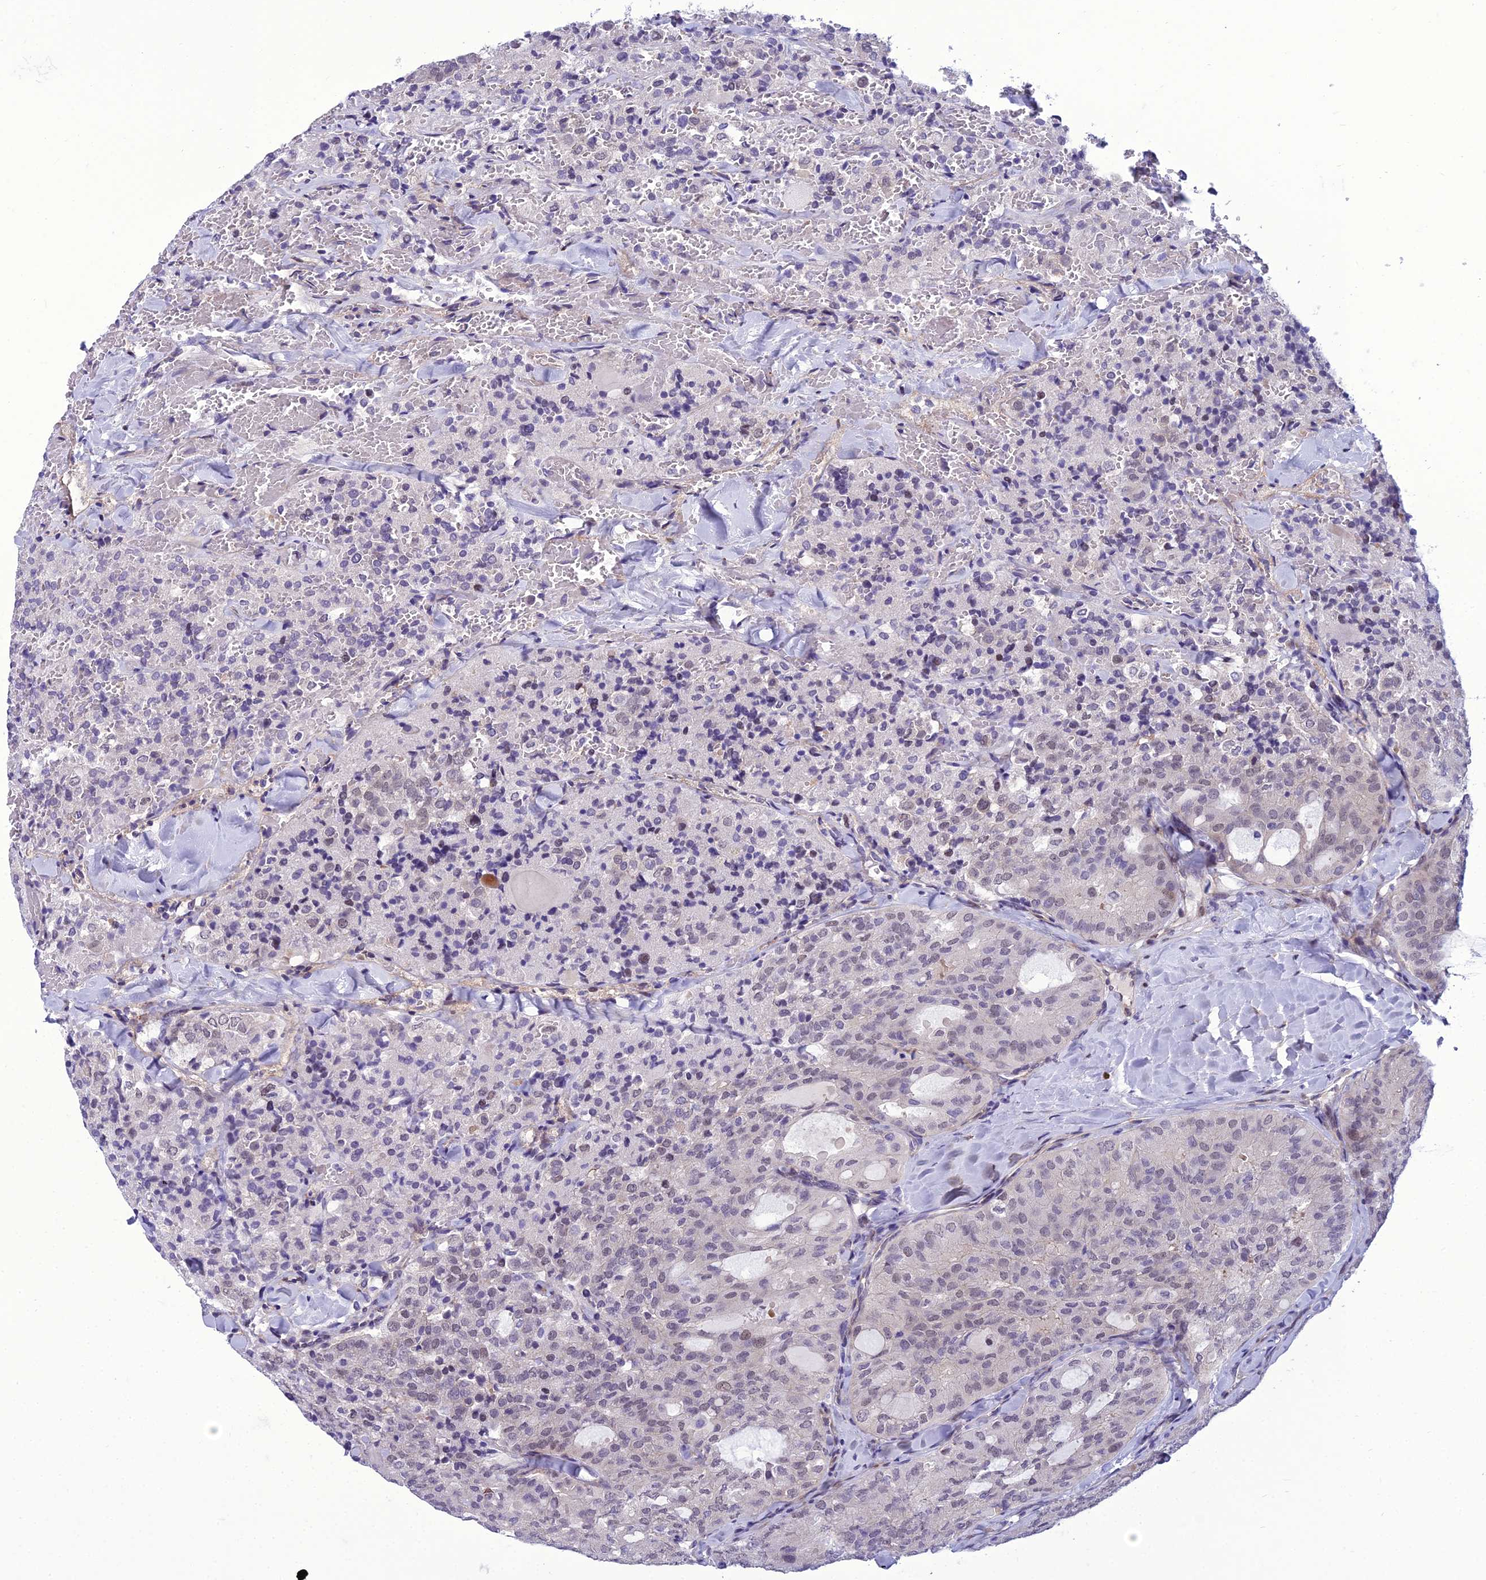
{"staining": {"intensity": "negative", "quantity": "none", "location": "none"}, "tissue": "thyroid cancer", "cell_type": "Tumor cells", "image_type": "cancer", "snomed": [{"axis": "morphology", "description": "Follicular adenoma carcinoma, NOS"}, {"axis": "topography", "description": "Thyroid gland"}], "caption": "This image is of thyroid cancer stained with immunohistochemistry to label a protein in brown with the nuclei are counter-stained blue. There is no expression in tumor cells.", "gene": "GAB4", "patient": {"sex": "male", "age": 75}}